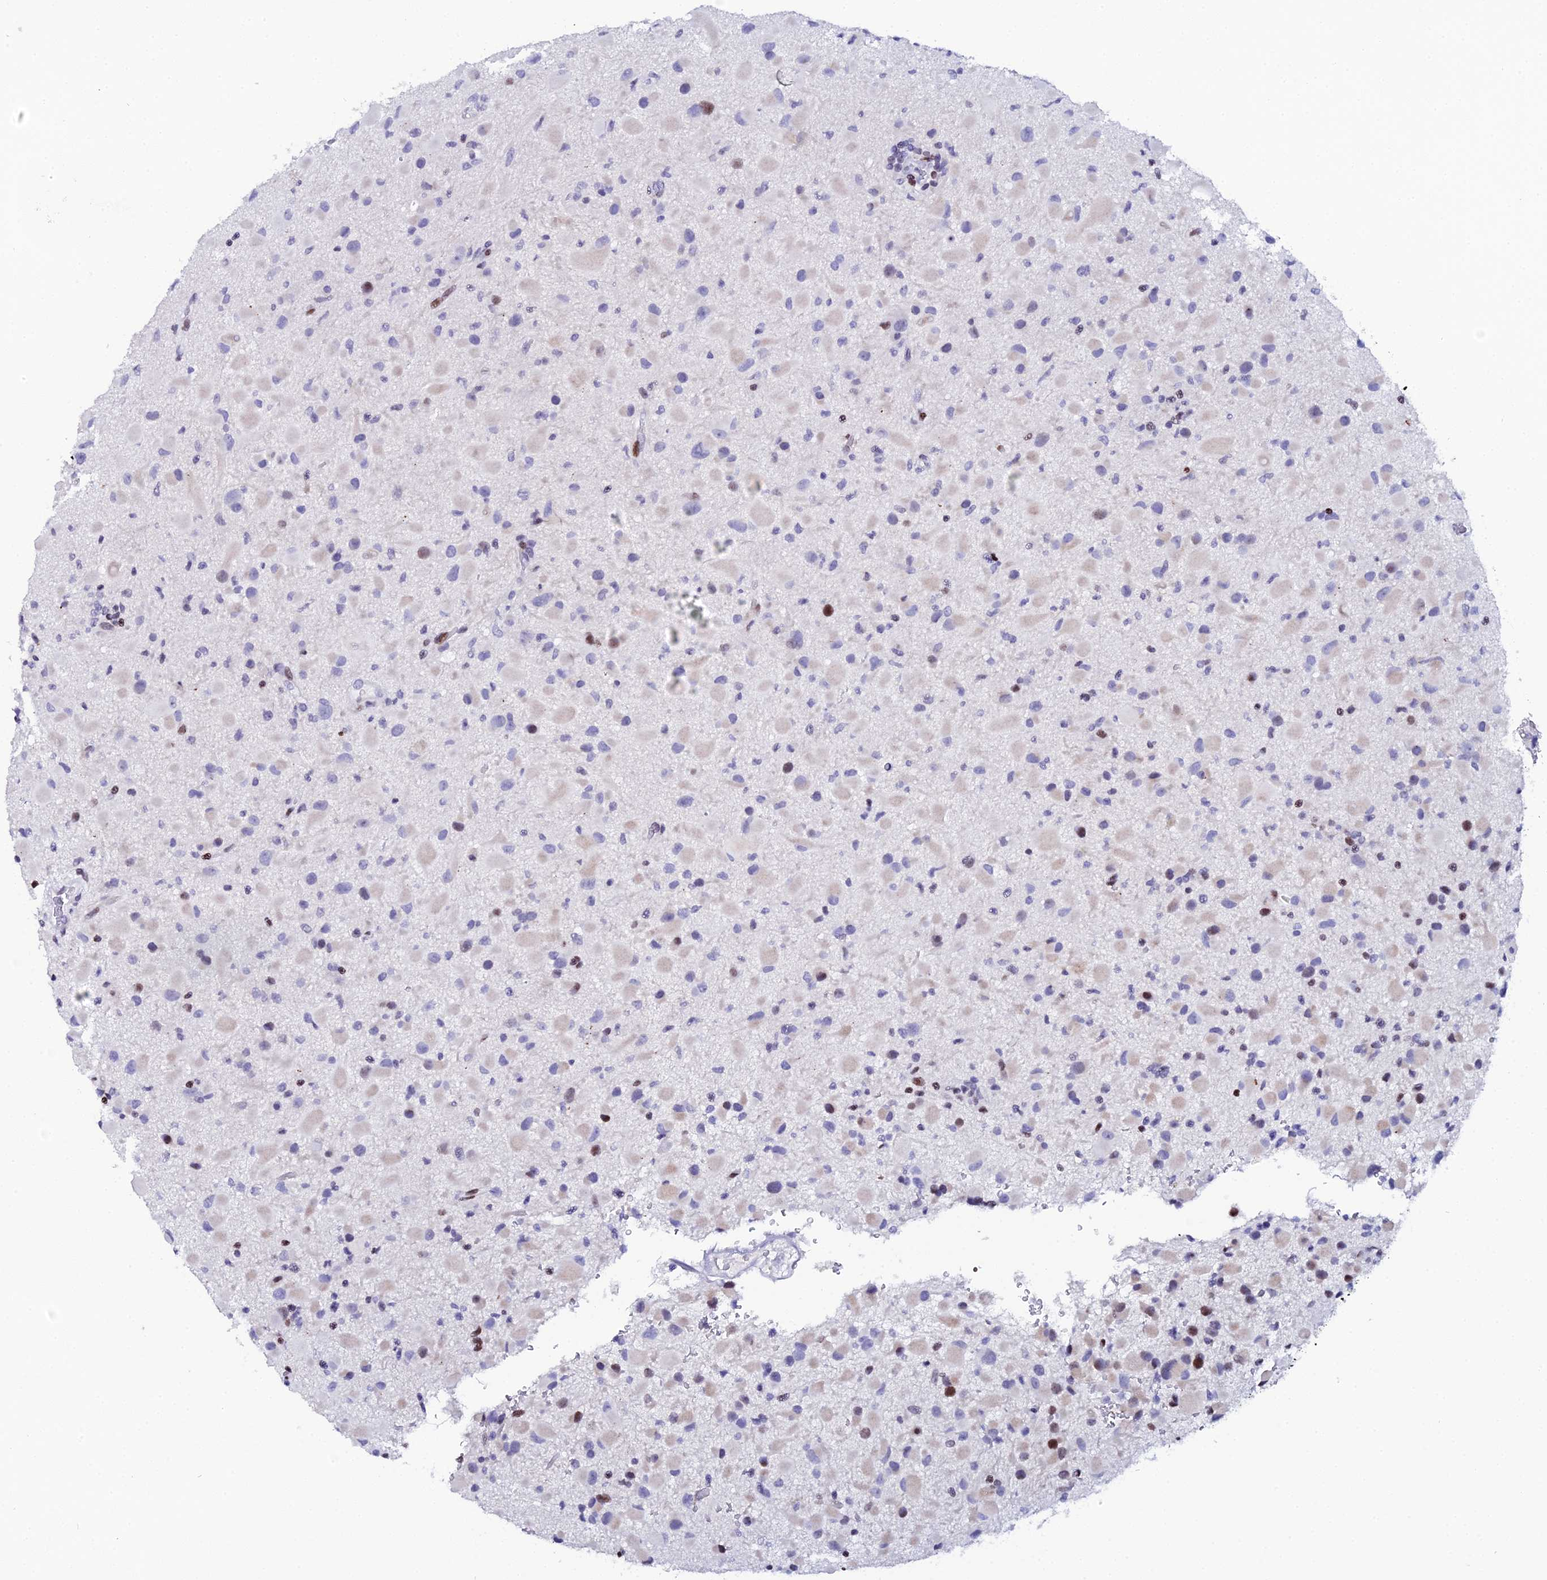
{"staining": {"intensity": "moderate", "quantity": "<25%", "location": "nuclear"}, "tissue": "glioma", "cell_type": "Tumor cells", "image_type": "cancer", "snomed": [{"axis": "morphology", "description": "Glioma, malignant, Low grade"}, {"axis": "topography", "description": "Brain"}], "caption": "A micrograph of human glioma stained for a protein shows moderate nuclear brown staining in tumor cells.", "gene": "MYNN", "patient": {"sex": "female", "age": 32}}